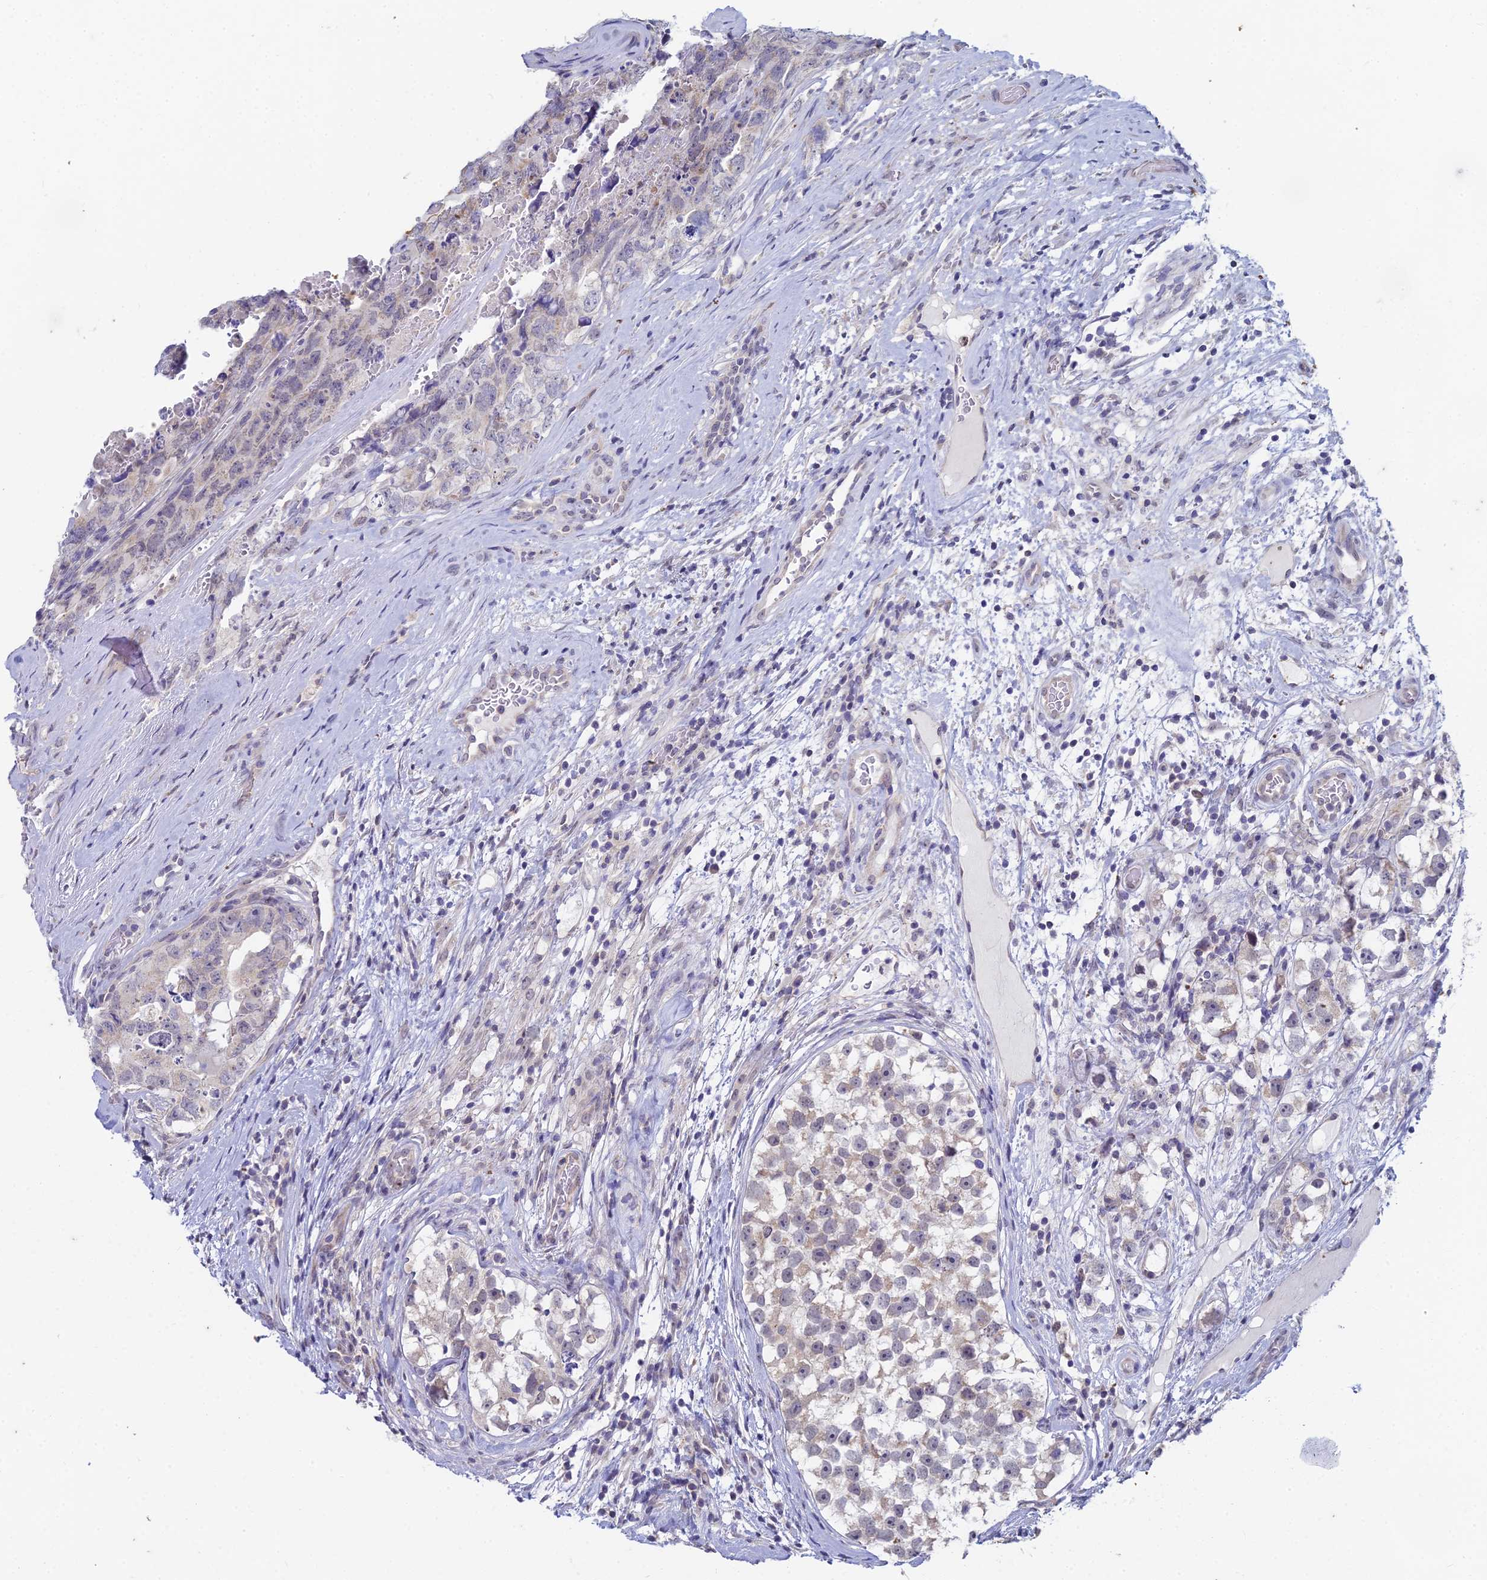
{"staining": {"intensity": "weak", "quantity": "25%-75%", "location": "cytoplasmic/membranous"}, "tissue": "testis cancer", "cell_type": "Tumor cells", "image_type": "cancer", "snomed": [{"axis": "morphology", "description": "Carcinoma, Embryonal, NOS"}, {"axis": "topography", "description": "Testis"}], "caption": "This is a photomicrograph of immunohistochemistry staining of testis cancer (embryonal carcinoma), which shows weak staining in the cytoplasmic/membranous of tumor cells.", "gene": "EEF2KMT", "patient": {"sex": "male", "age": 45}}